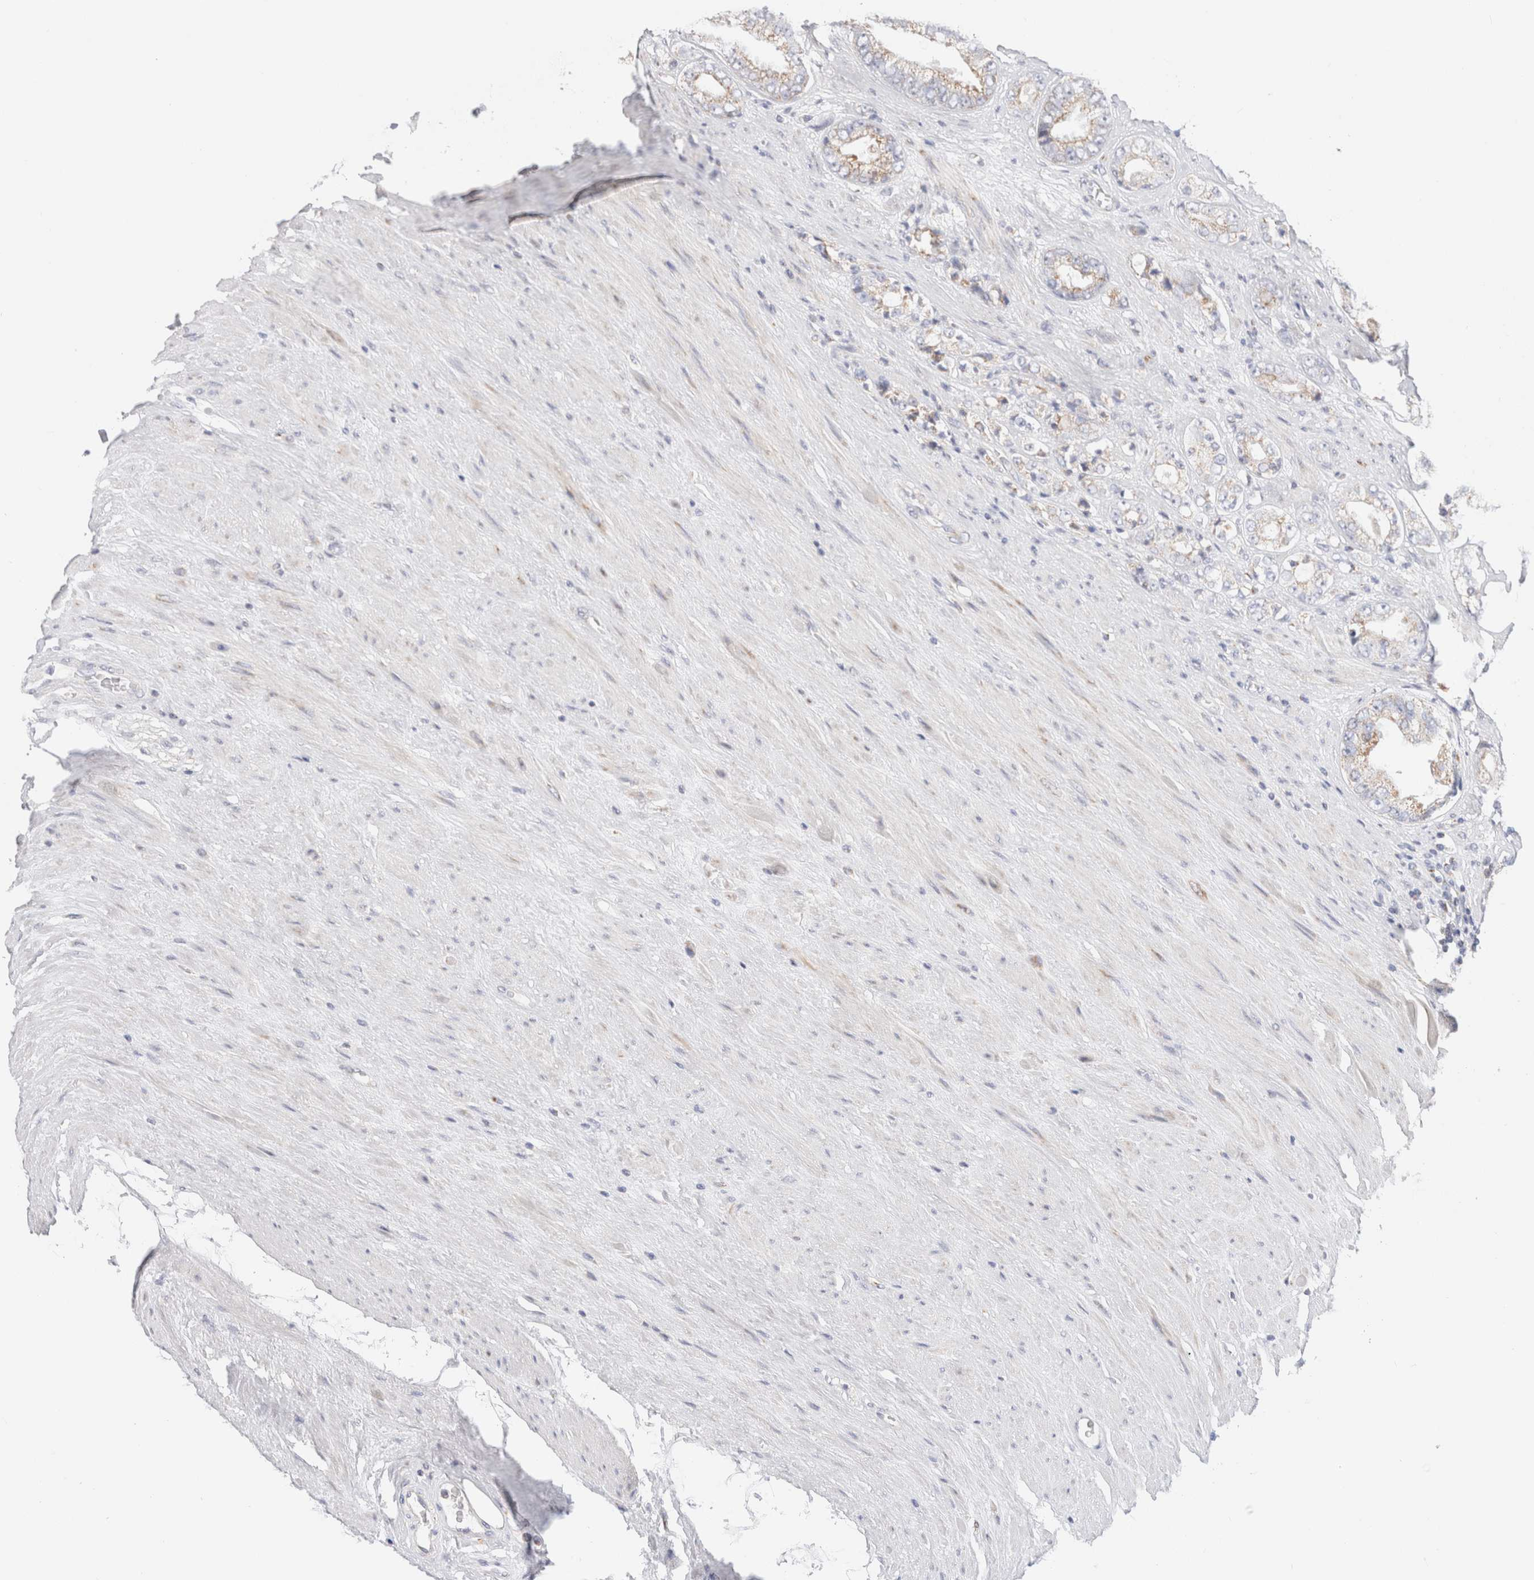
{"staining": {"intensity": "weak", "quantity": "25%-75%", "location": "cytoplasmic/membranous"}, "tissue": "prostate cancer", "cell_type": "Tumor cells", "image_type": "cancer", "snomed": [{"axis": "morphology", "description": "Adenocarcinoma, High grade"}, {"axis": "topography", "description": "Prostate"}], "caption": "A low amount of weak cytoplasmic/membranous positivity is present in approximately 25%-75% of tumor cells in prostate cancer tissue.", "gene": "ATP6V1C1", "patient": {"sex": "male", "age": 61}}